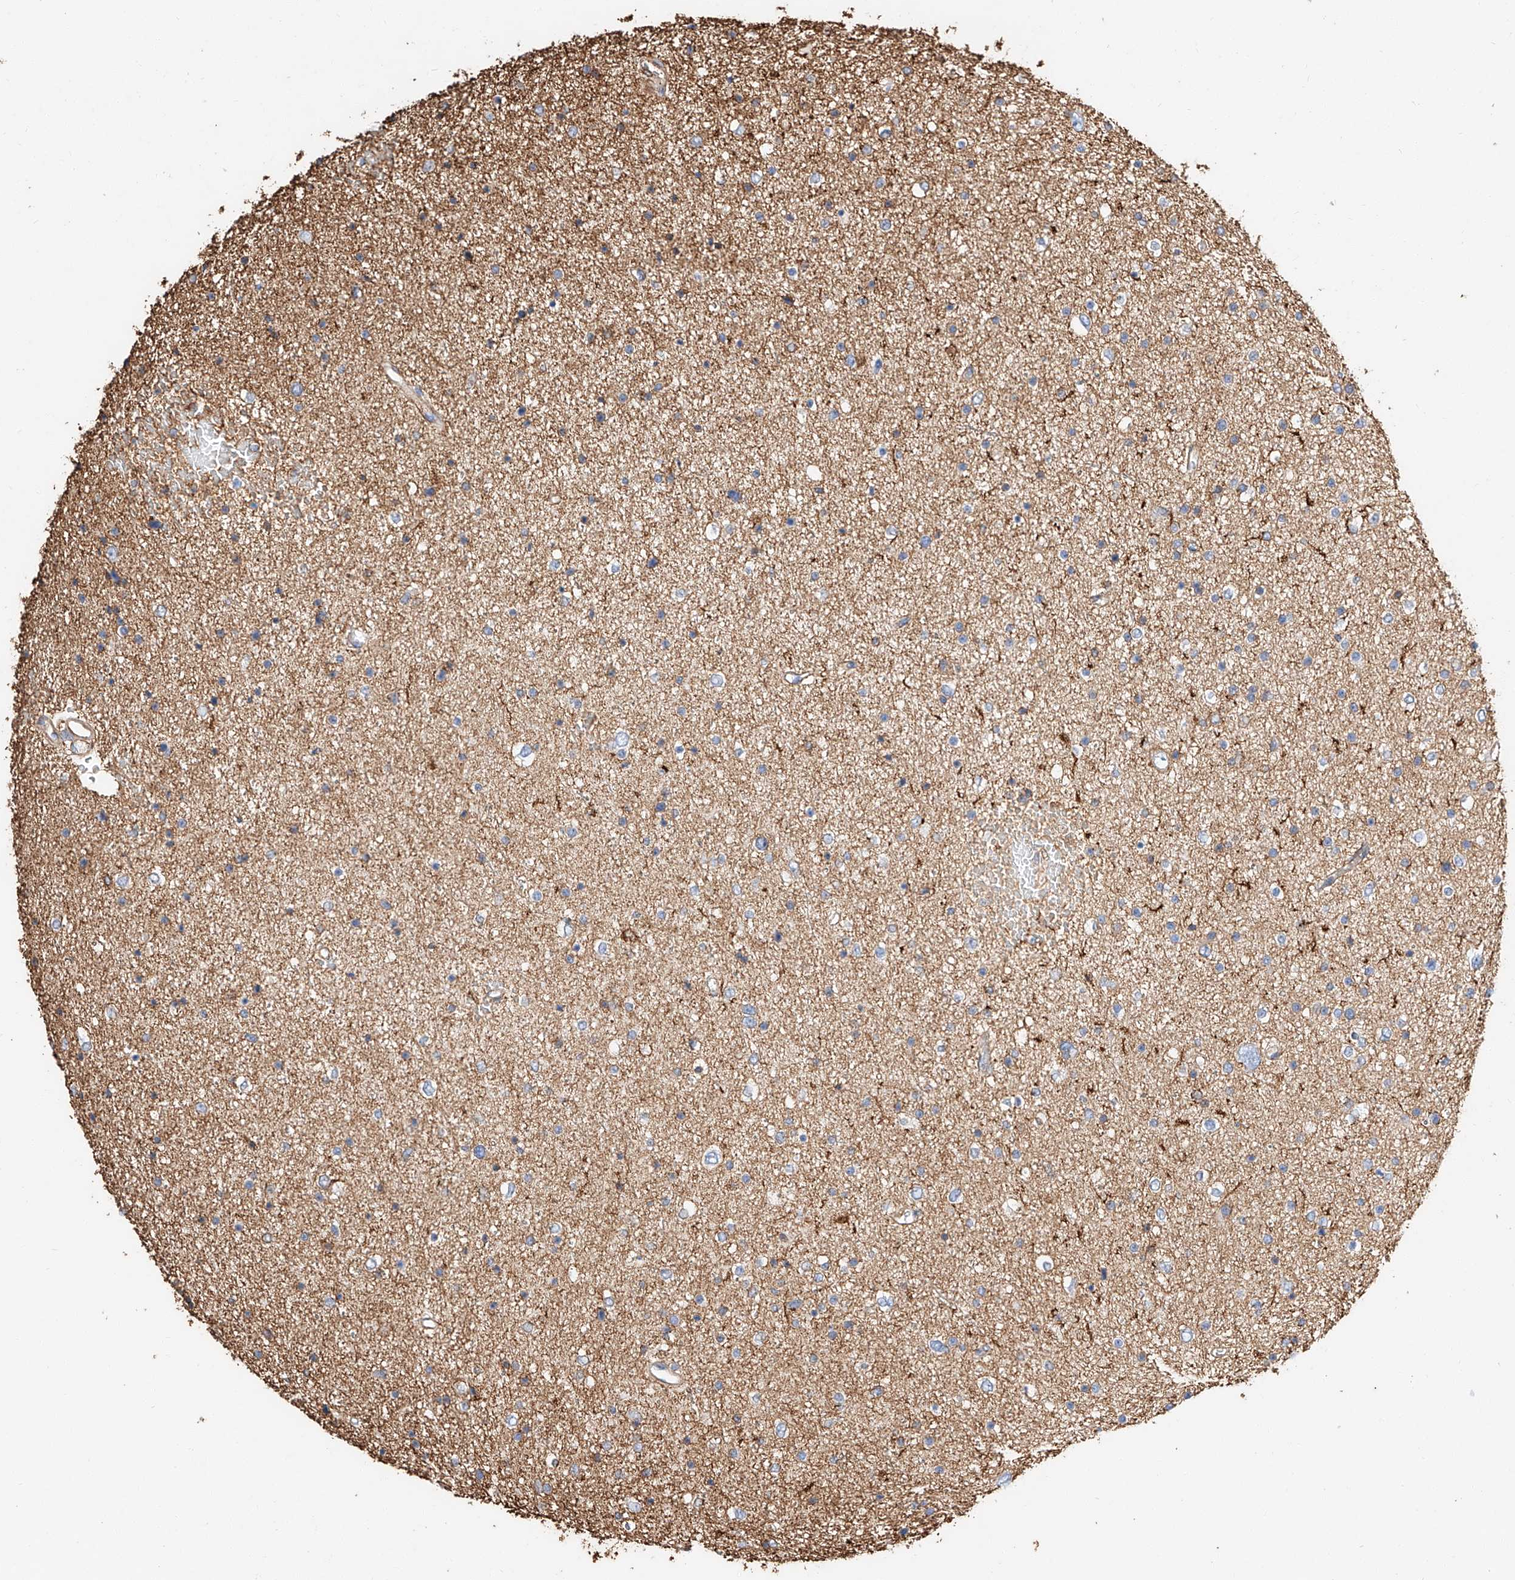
{"staining": {"intensity": "weak", "quantity": "<25%", "location": "cytoplasmic/membranous"}, "tissue": "glioma", "cell_type": "Tumor cells", "image_type": "cancer", "snomed": [{"axis": "morphology", "description": "Glioma, malignant, Low grade"}, {"axis": "topography", "description": "Brain"}], "caption": "Immunohistochemical staining of malignant glioma (low-grade) exhibits no significant staining in tumor cells.", "gene": "WFS1", "patient": {"sex": "female", "age": 37}}